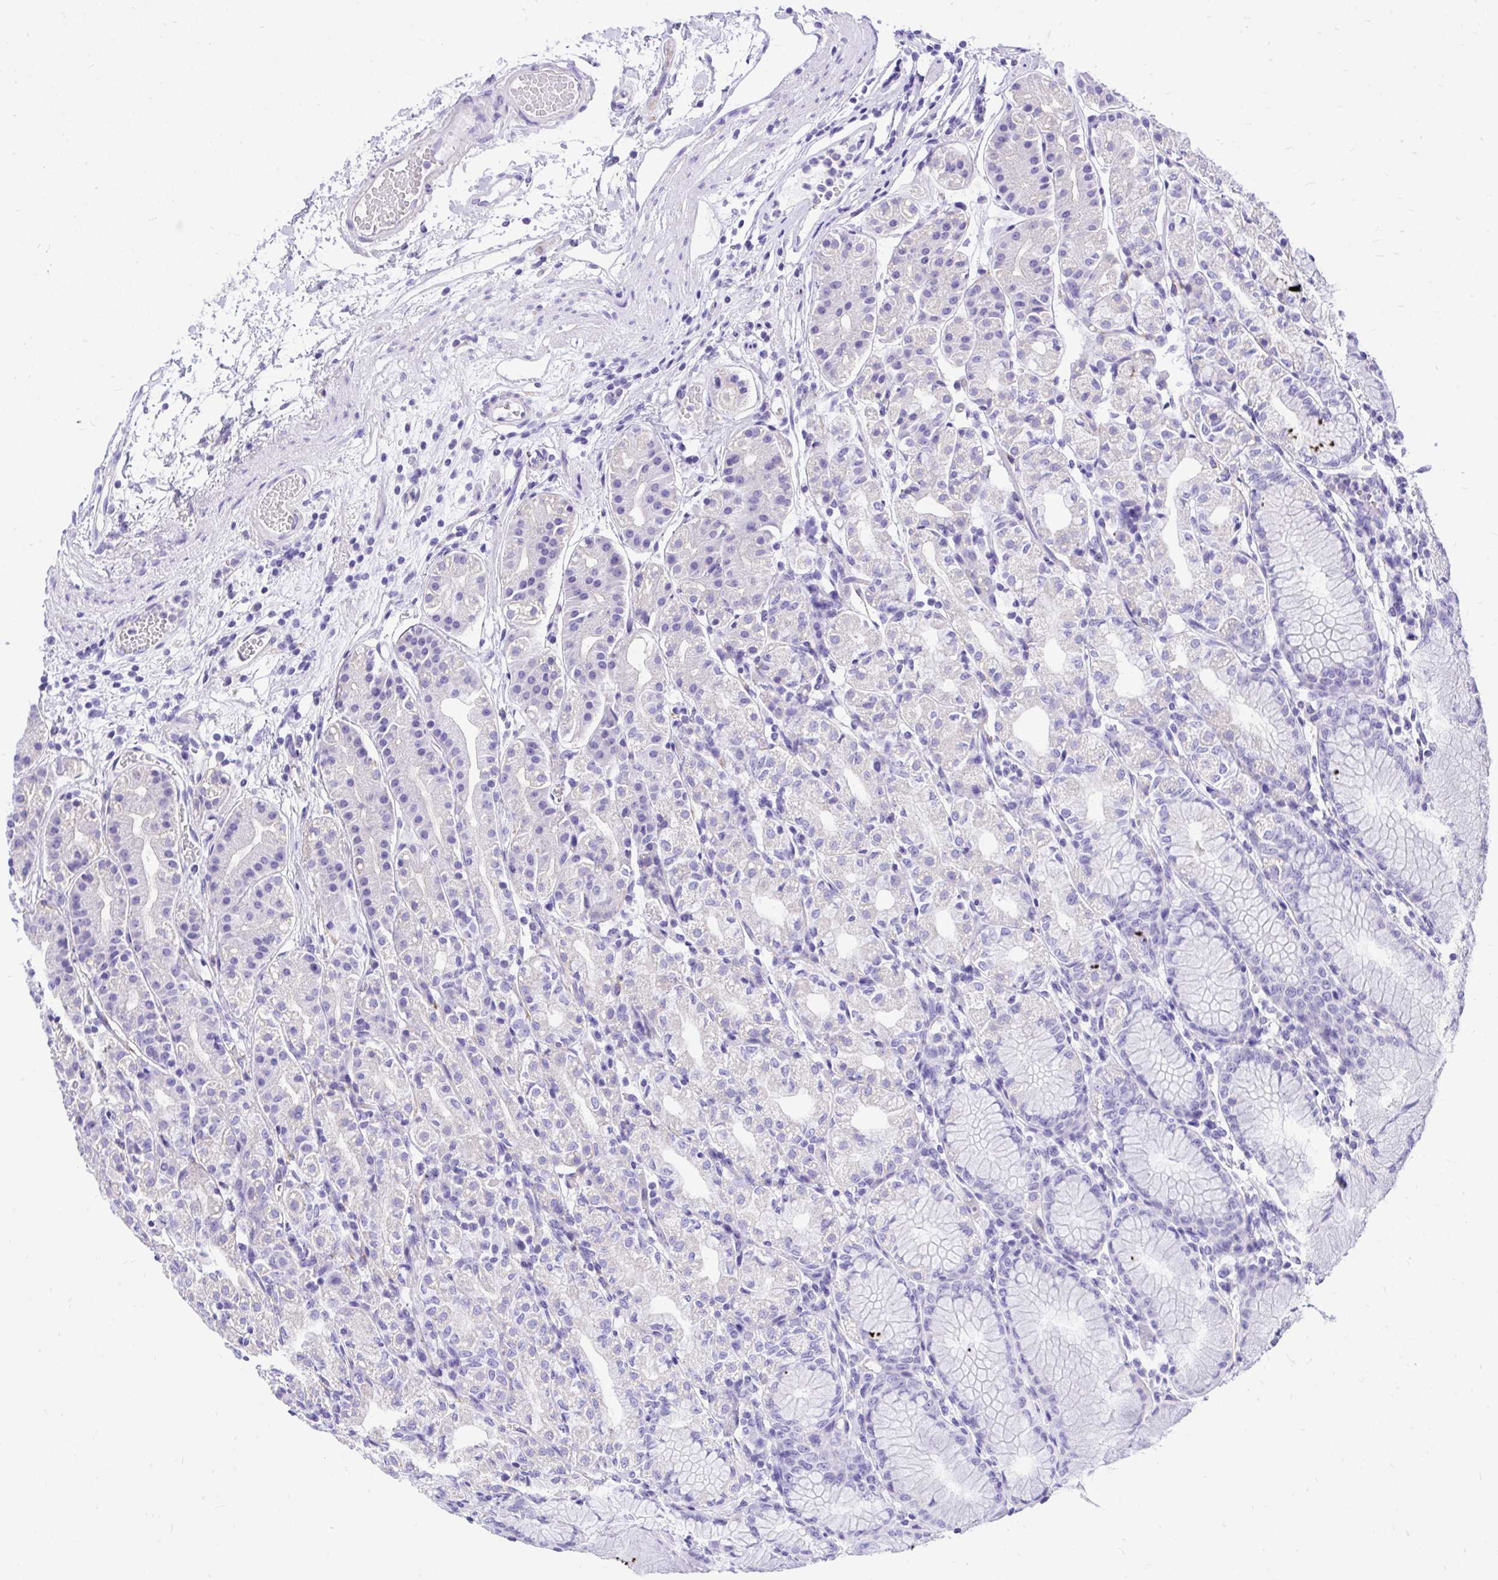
{"staining": {"intensity": "negative", "quantity": "none", "location": "none"}, "tissue": "stomach", "cell_type": "Glandular cells", "image_type": "normal", "snomed": [{"axis": "morphology", "description": "Normal tissue, NOS"}, {"axis": "topography", "description": "Stomach"}], "caption": "Protein analysis of unremarkable stomach reveals no significant expression in glandular cells.", "gene": "MON1A", "patient": {"sex": "female", "age": 57}}